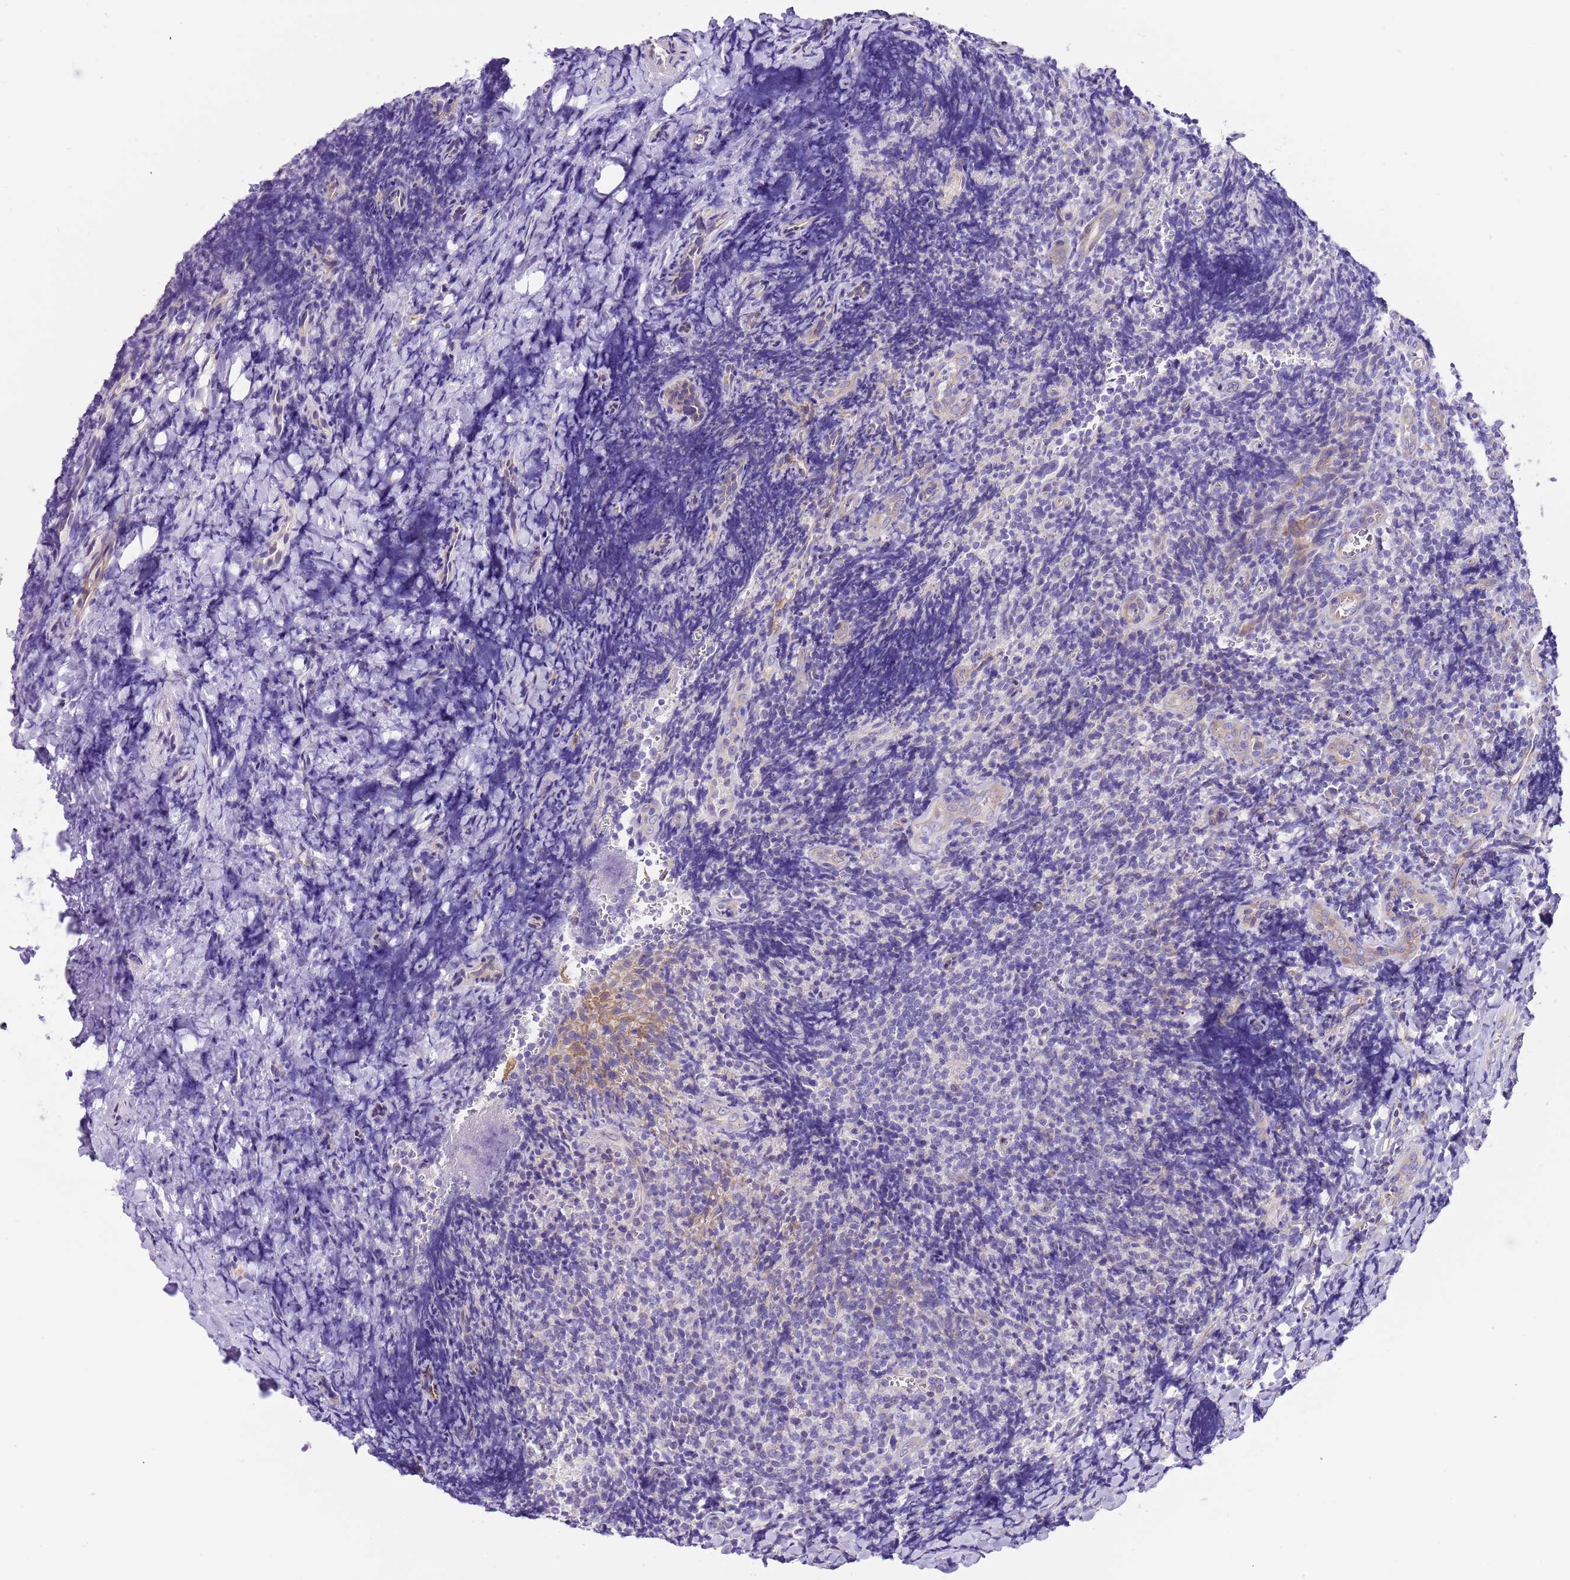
{"staining": {"intensity": "negative", "quantity": "none", "location": "none"}, "tissue": "tonsil", "cell_type": "Germinal center cells", "image_type": "normal", "snomed": [{"axis": "morphology", "description": "Normal tissue, NOS"}, {"axis": "topography", "description": "Tonsil"}], "caption": "Immunohistochemistry (IHC) image of unremarkable tonsil: human tonsil stained with DAB (3,3'-diaminobenzidine) exhibits no significant protein staining in germinal center cells. Nuclei are stained in blue.", "gene": "SERINC3", "patient": {"sex": "male", "age": 27}}